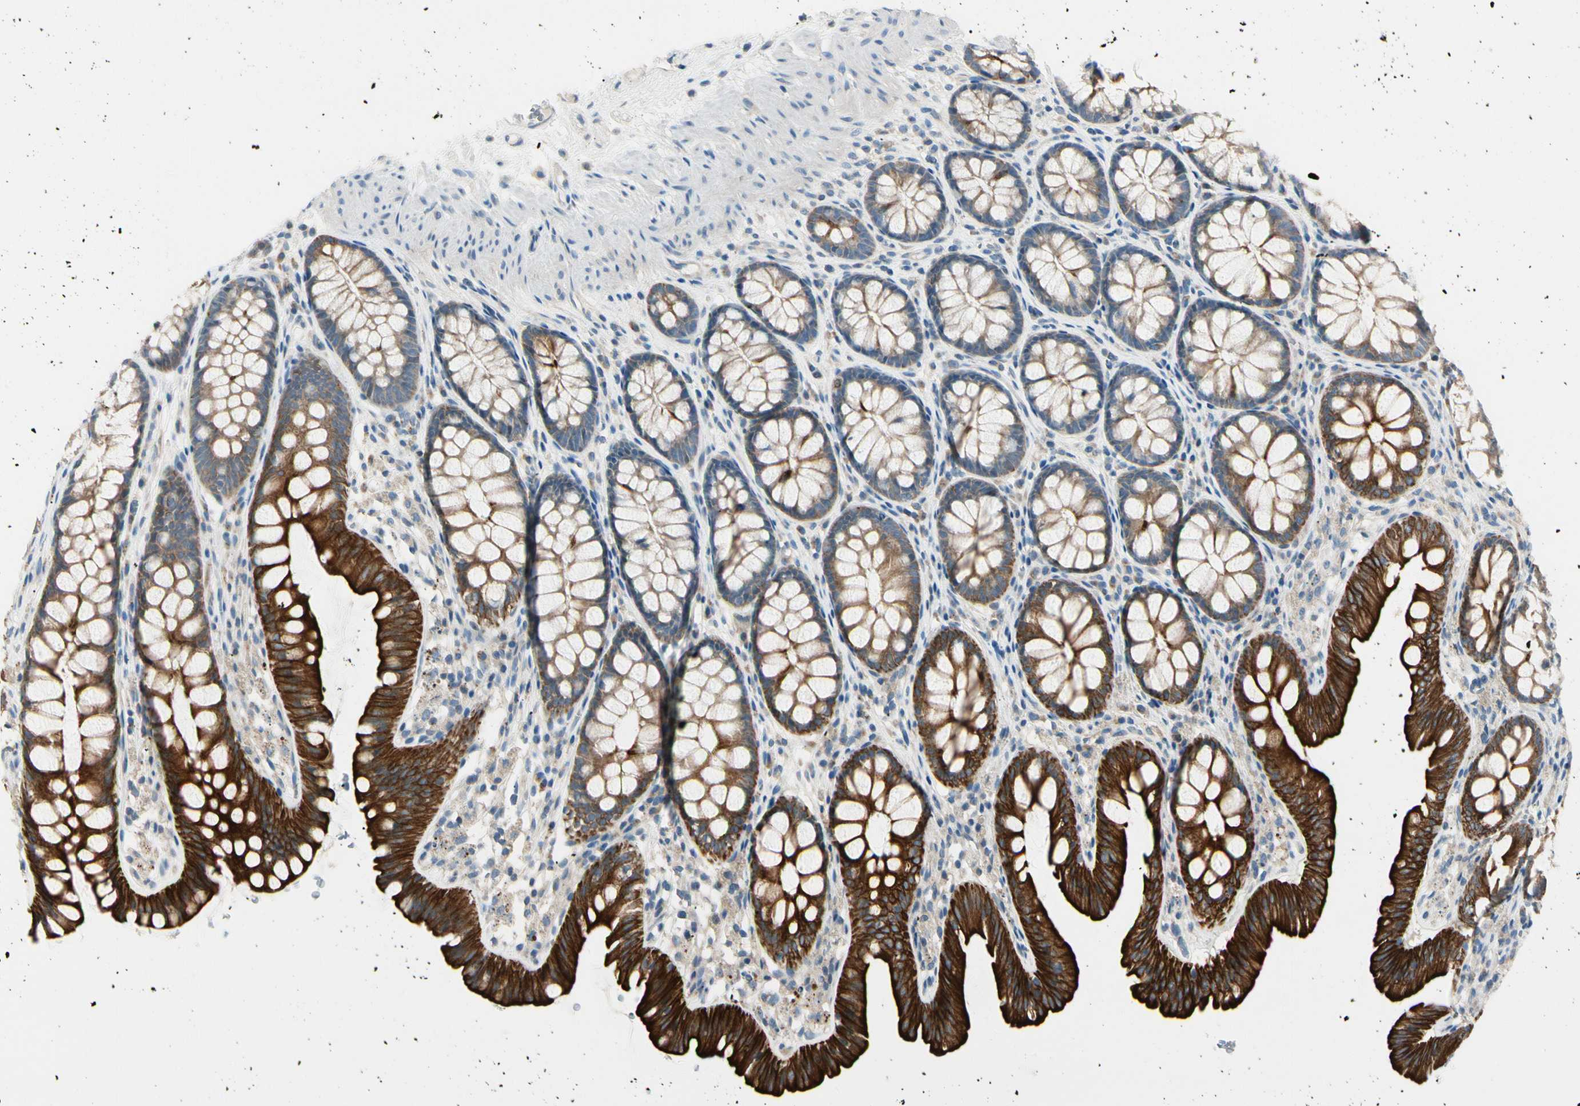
{"staining": {"intensity": "negative", "quantity": "none", "location": "none"}, "tissue": "colon", "cell_type": "Endothelial cells", "image_type": "normal", "snomed": [{"axis": "morphology", "description": "Normal tissue, NOS"}, {"axis": "topography", "description": "Colon"}], "caption": "Human colon stained for a protein using IHC reveals no positivity in endothelial cells.", "gene": "DUSP12", "patient": {"sex": "female", "age": 55}}